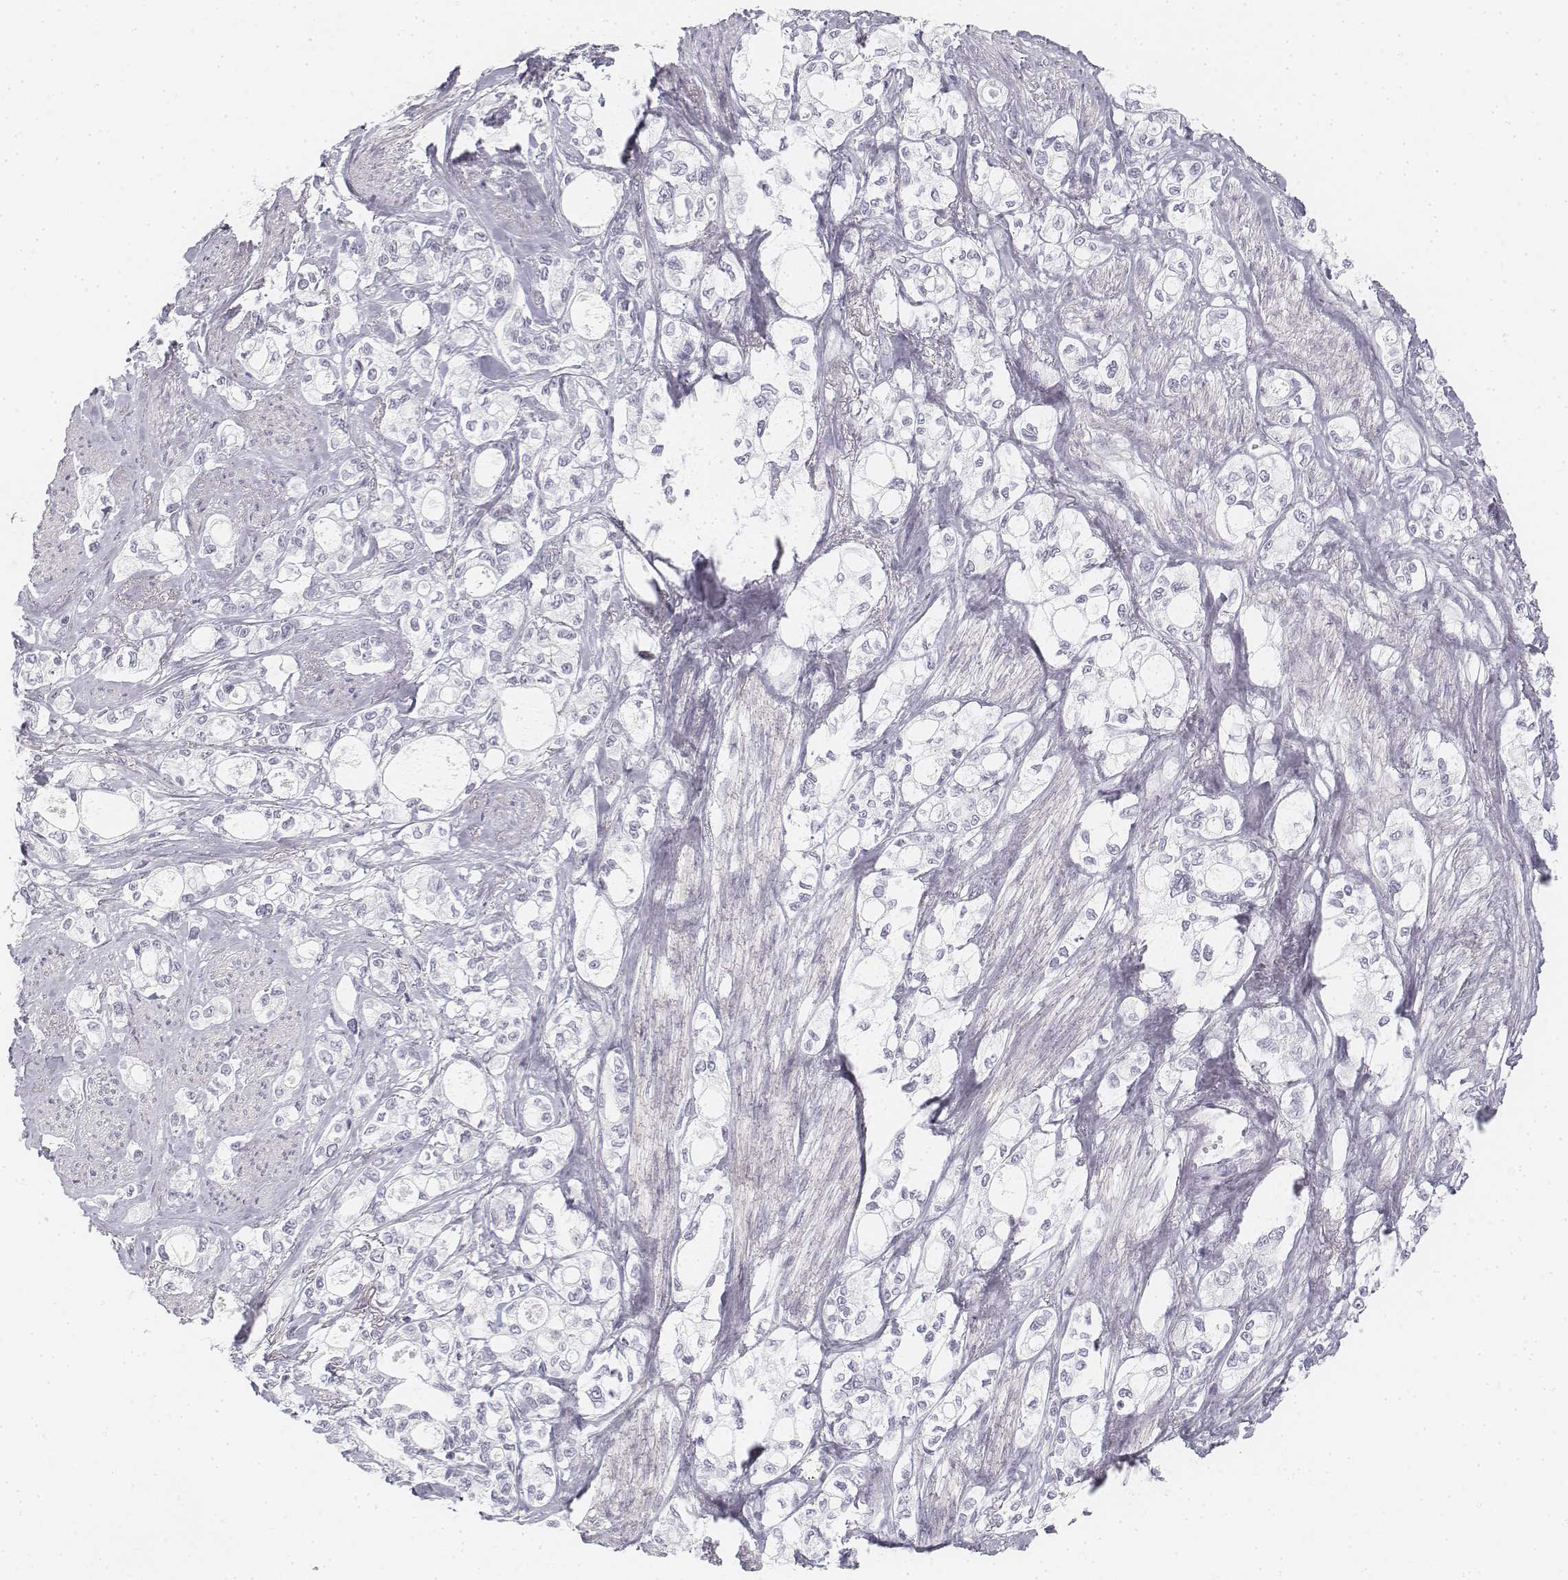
{"staining": {"intensity": "negative", "quantity": "none", "location": "none"}, "tissue": "stomach cancer", "cell_type": "Tumor cells", "image_type": "cancer", "snomed": [{"axis": "morphology", "description": "Adenocarcinoma, NOS"}, {"axis": "topography", "description": "Stomach"}], "caption": "Human stomach cancer stained for a protein using immunohistochemistry (IHC) displays no expression in tumor cells.", "gene": "KRT25", "patient": {"sex": "male", "age": 63}}